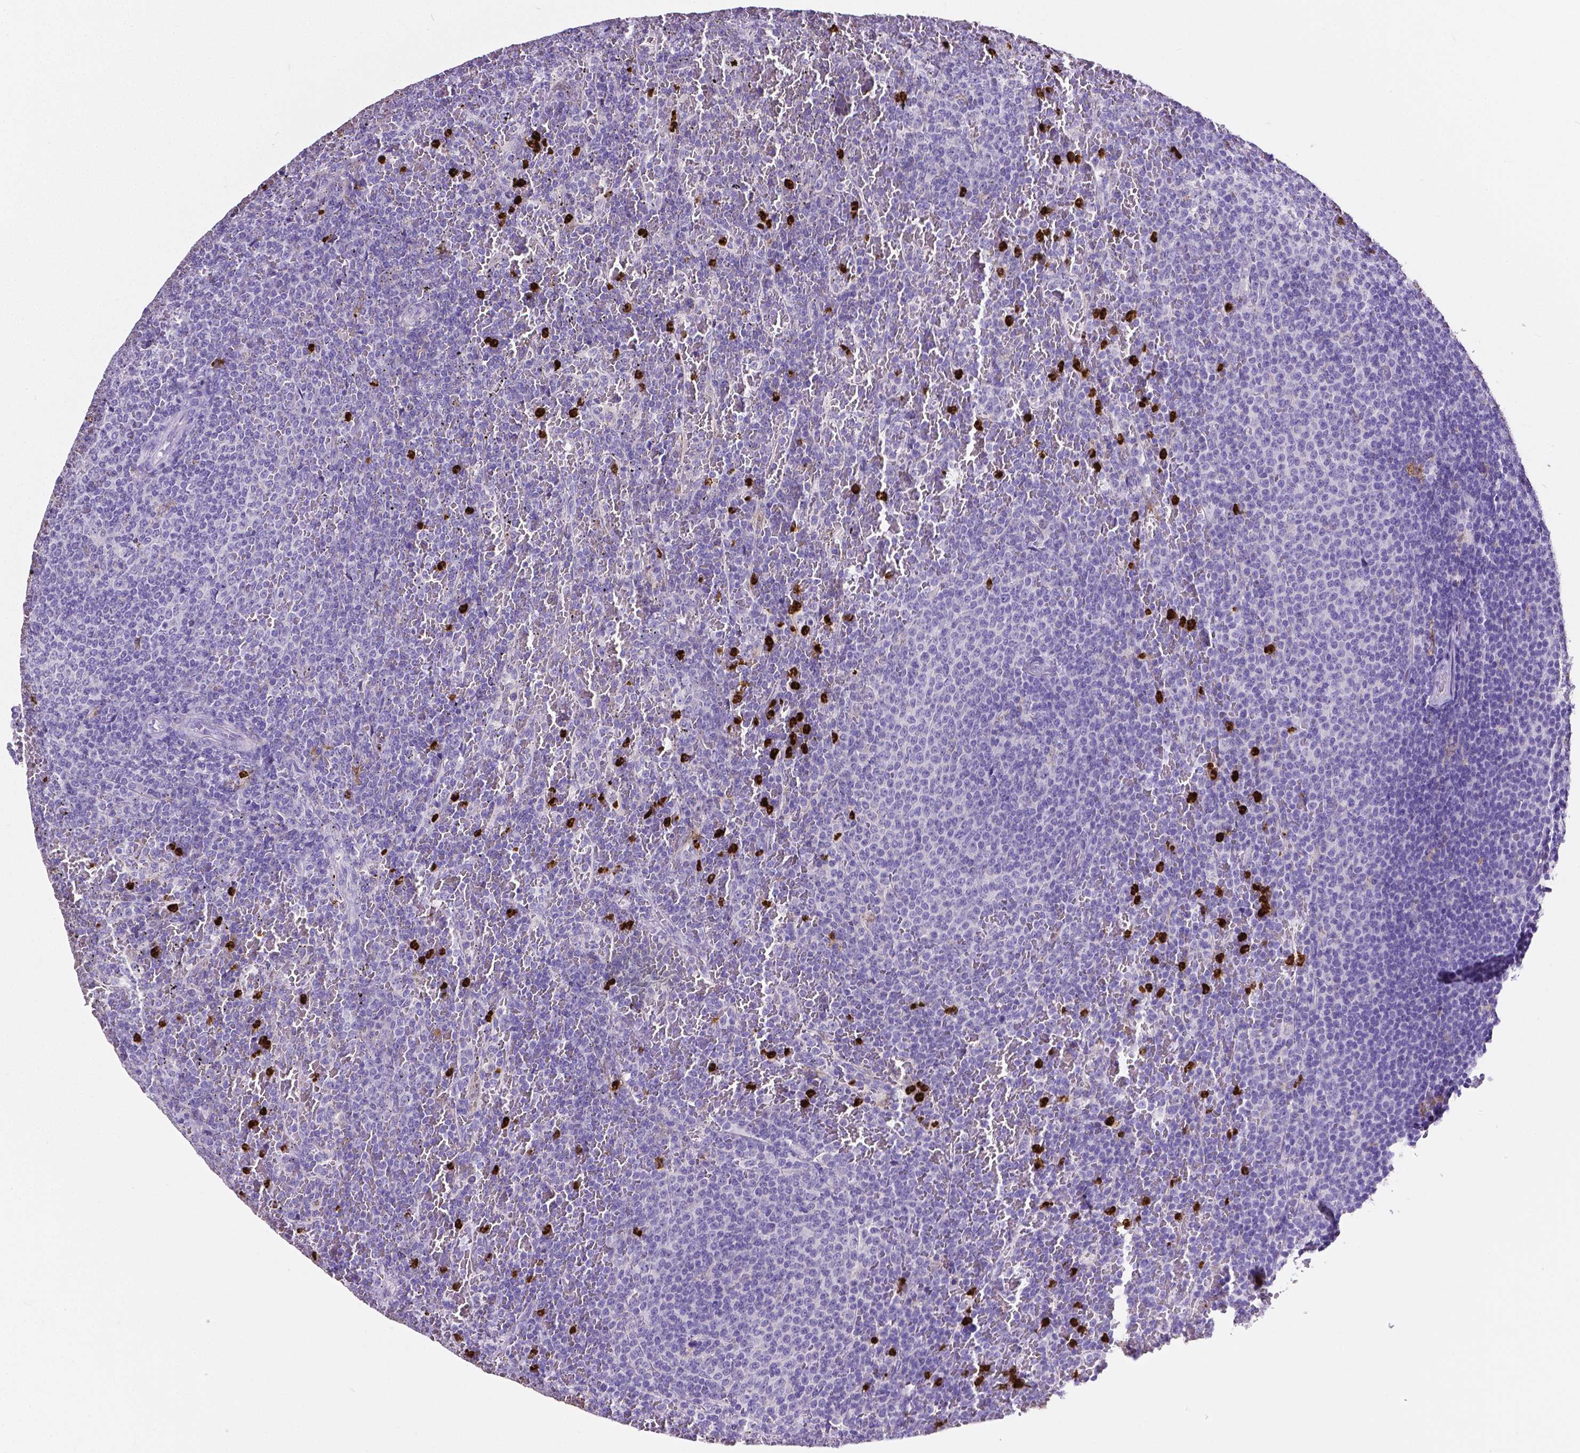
{"staining": {"intensity": "negative", "quantity": "none", "location": "none"}, "tissue": "lymphoma", "cell_type": "Tumor cells", "image_type": "cancer", "snomed": [{"axis": "morphology", "description": "Malignant lymphoma, non-Hodgkin's type, Low grade"}, {"axis": "topography", "description": "Spleen"}], "caption": "Lymphoma was stained to show a protein in brown. There is no significant expression in tumor cells.", "gene": "MMP9", "patient": {"sex": "female", "age": 77}}